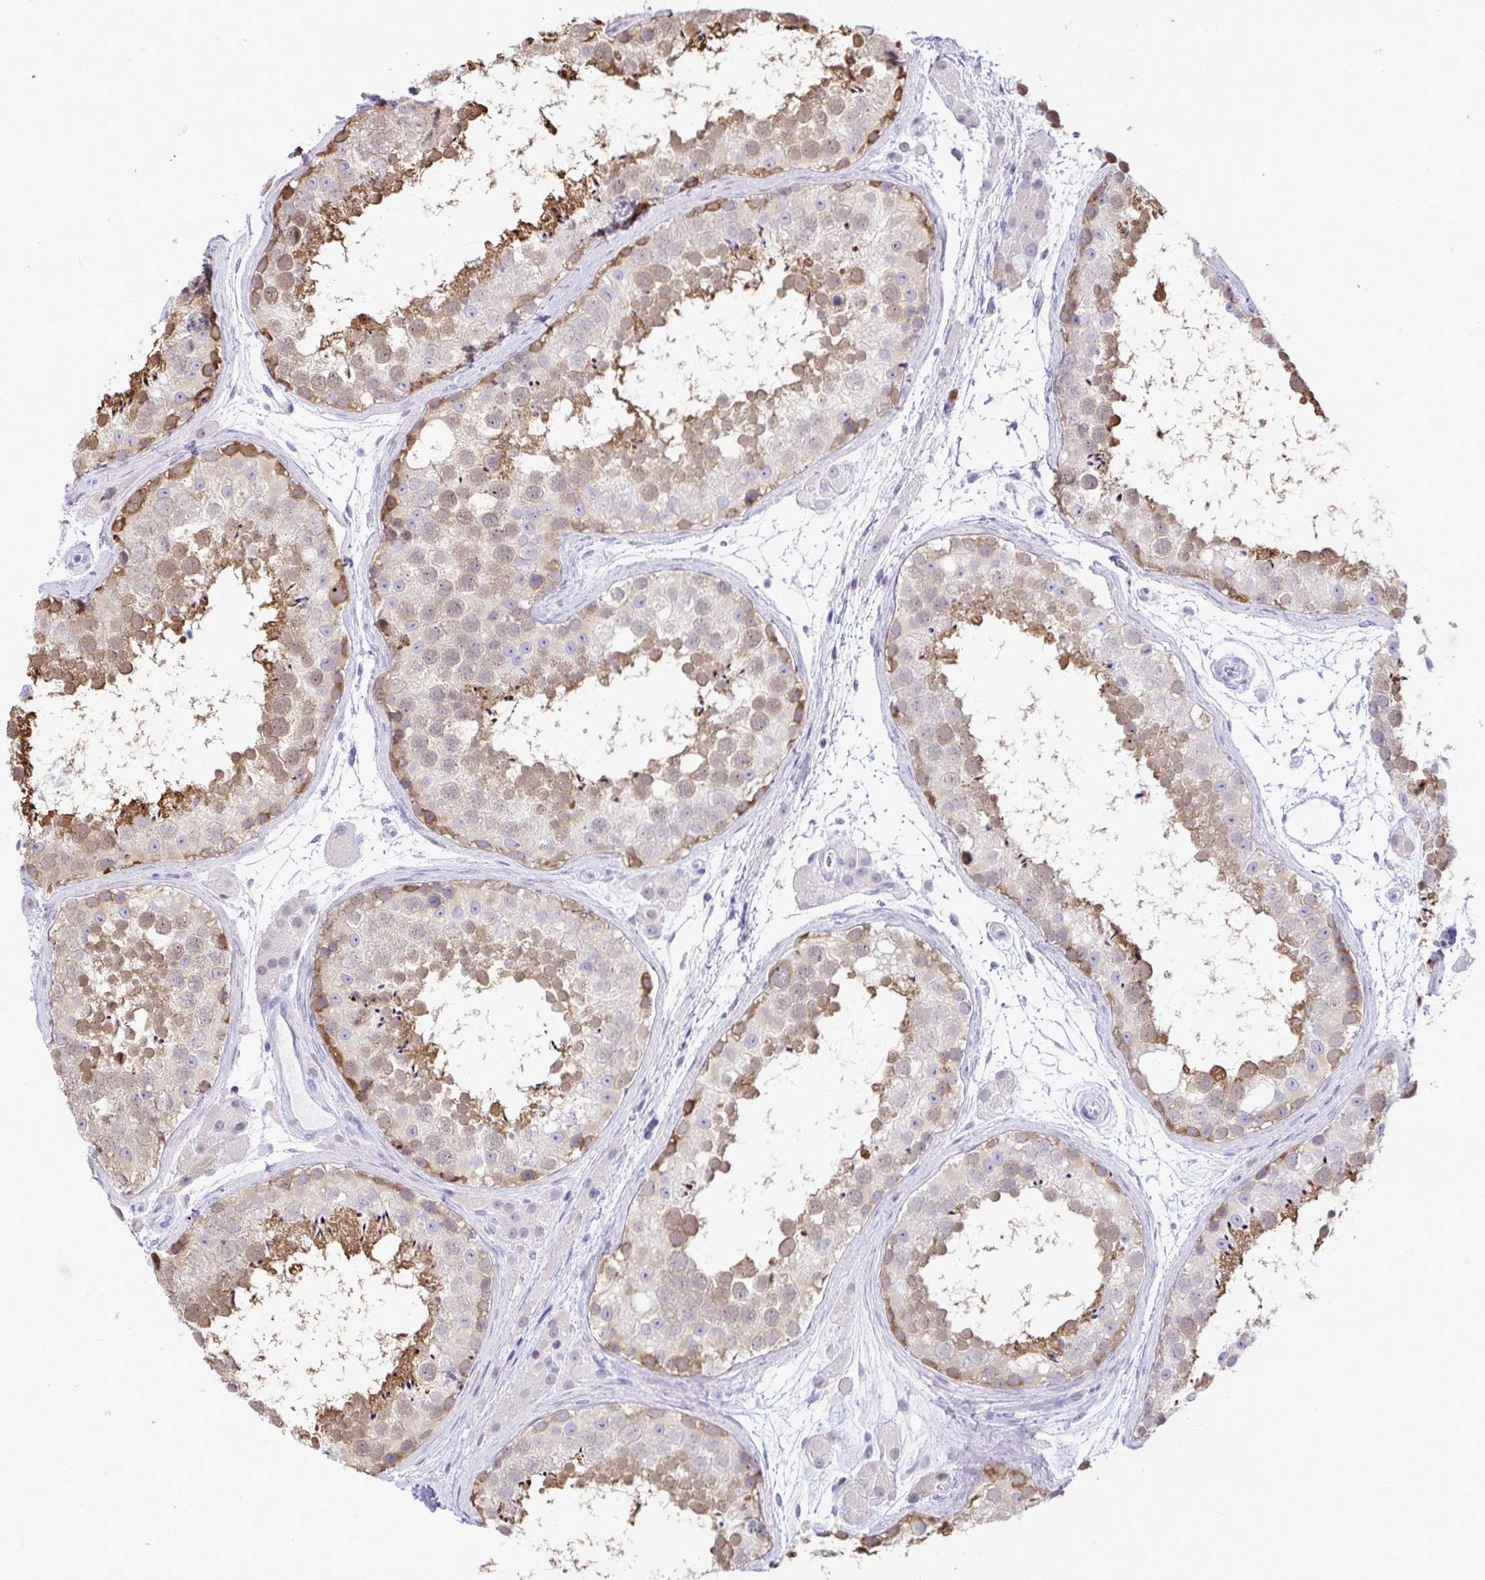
{"staining": {"intensity": "moderate", "quantity": "25%-75%", "location": "cytoplasmic/membranous"}, "tissue": "testis", "cell_type": "Cells in seminiferous ducts", "image_type": "normal", "snomed": [{"axis": "morphology", "description": "Normal tissue, NOS"}, {"axis": "topography", "description": "Testis"}], "caption": "Protein staining of normal testis demonstrates moderate cytoplasmic/membranous staining in approximately 25%-75% of cells in seminiferous ducts. (DAB = brown stain, brightfield microscopy at high magnification).", "gene": "ZNF485", "patient": {"sex": "male", "age": 41}}